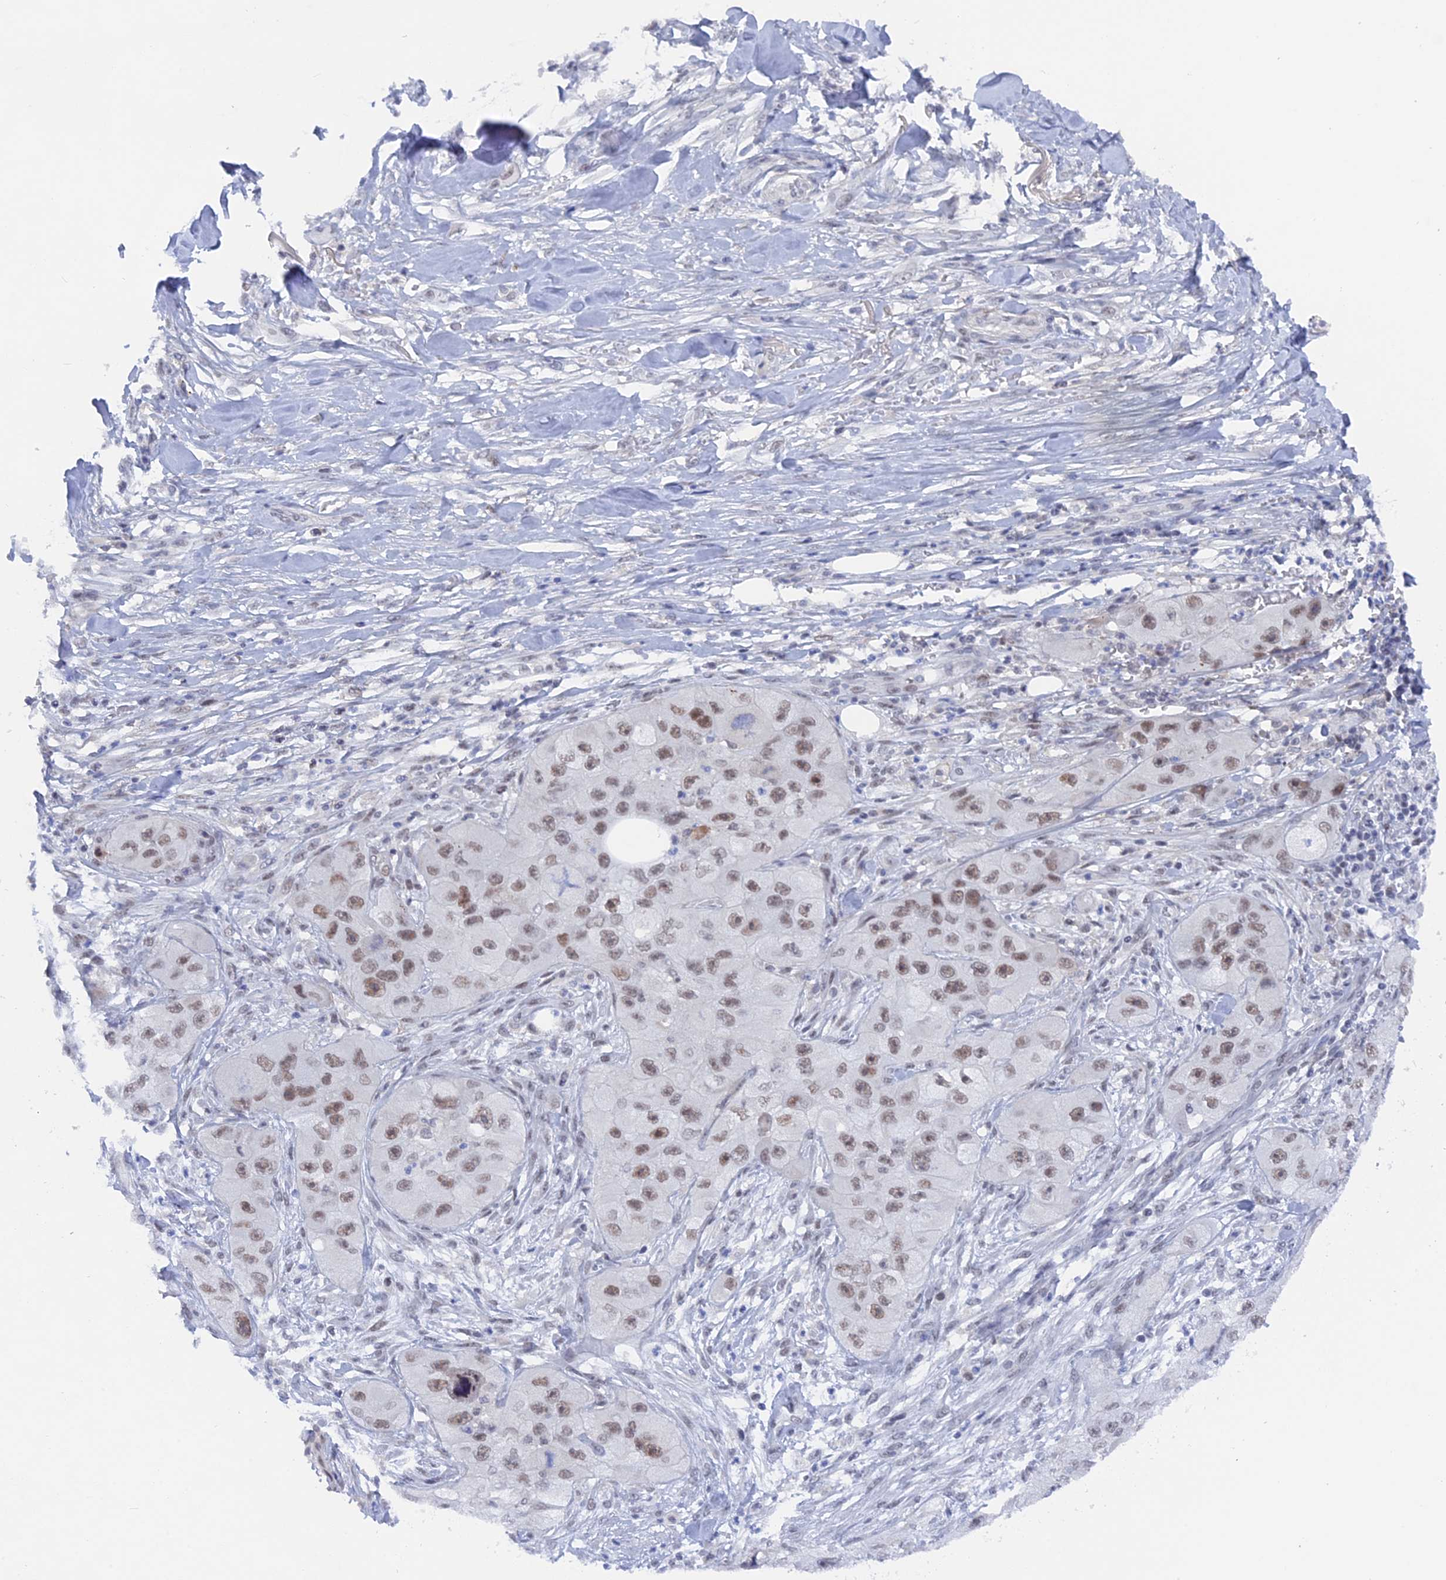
{"staining": {"intensity": "weak", "quantity": ">75%", "location": "nuclear"}, "tissue": "skin cancer", "cell_type": "Tumor cells", "image_type": "cancer", "snomed": [{"axis": "morphology", "description": "Squamous cell carcinoma, NOS"}, {"axis": "topography", "description": "Skin"}, {"axis": "topography", "description": "Subcutis"}], "caption": "Immunohistochemical staining of skin cancer displays weak nuclear protein expression in about >75% of tumor cells.", "gene": "BRD2", "patient": {"sex": "male", "age": 73}}